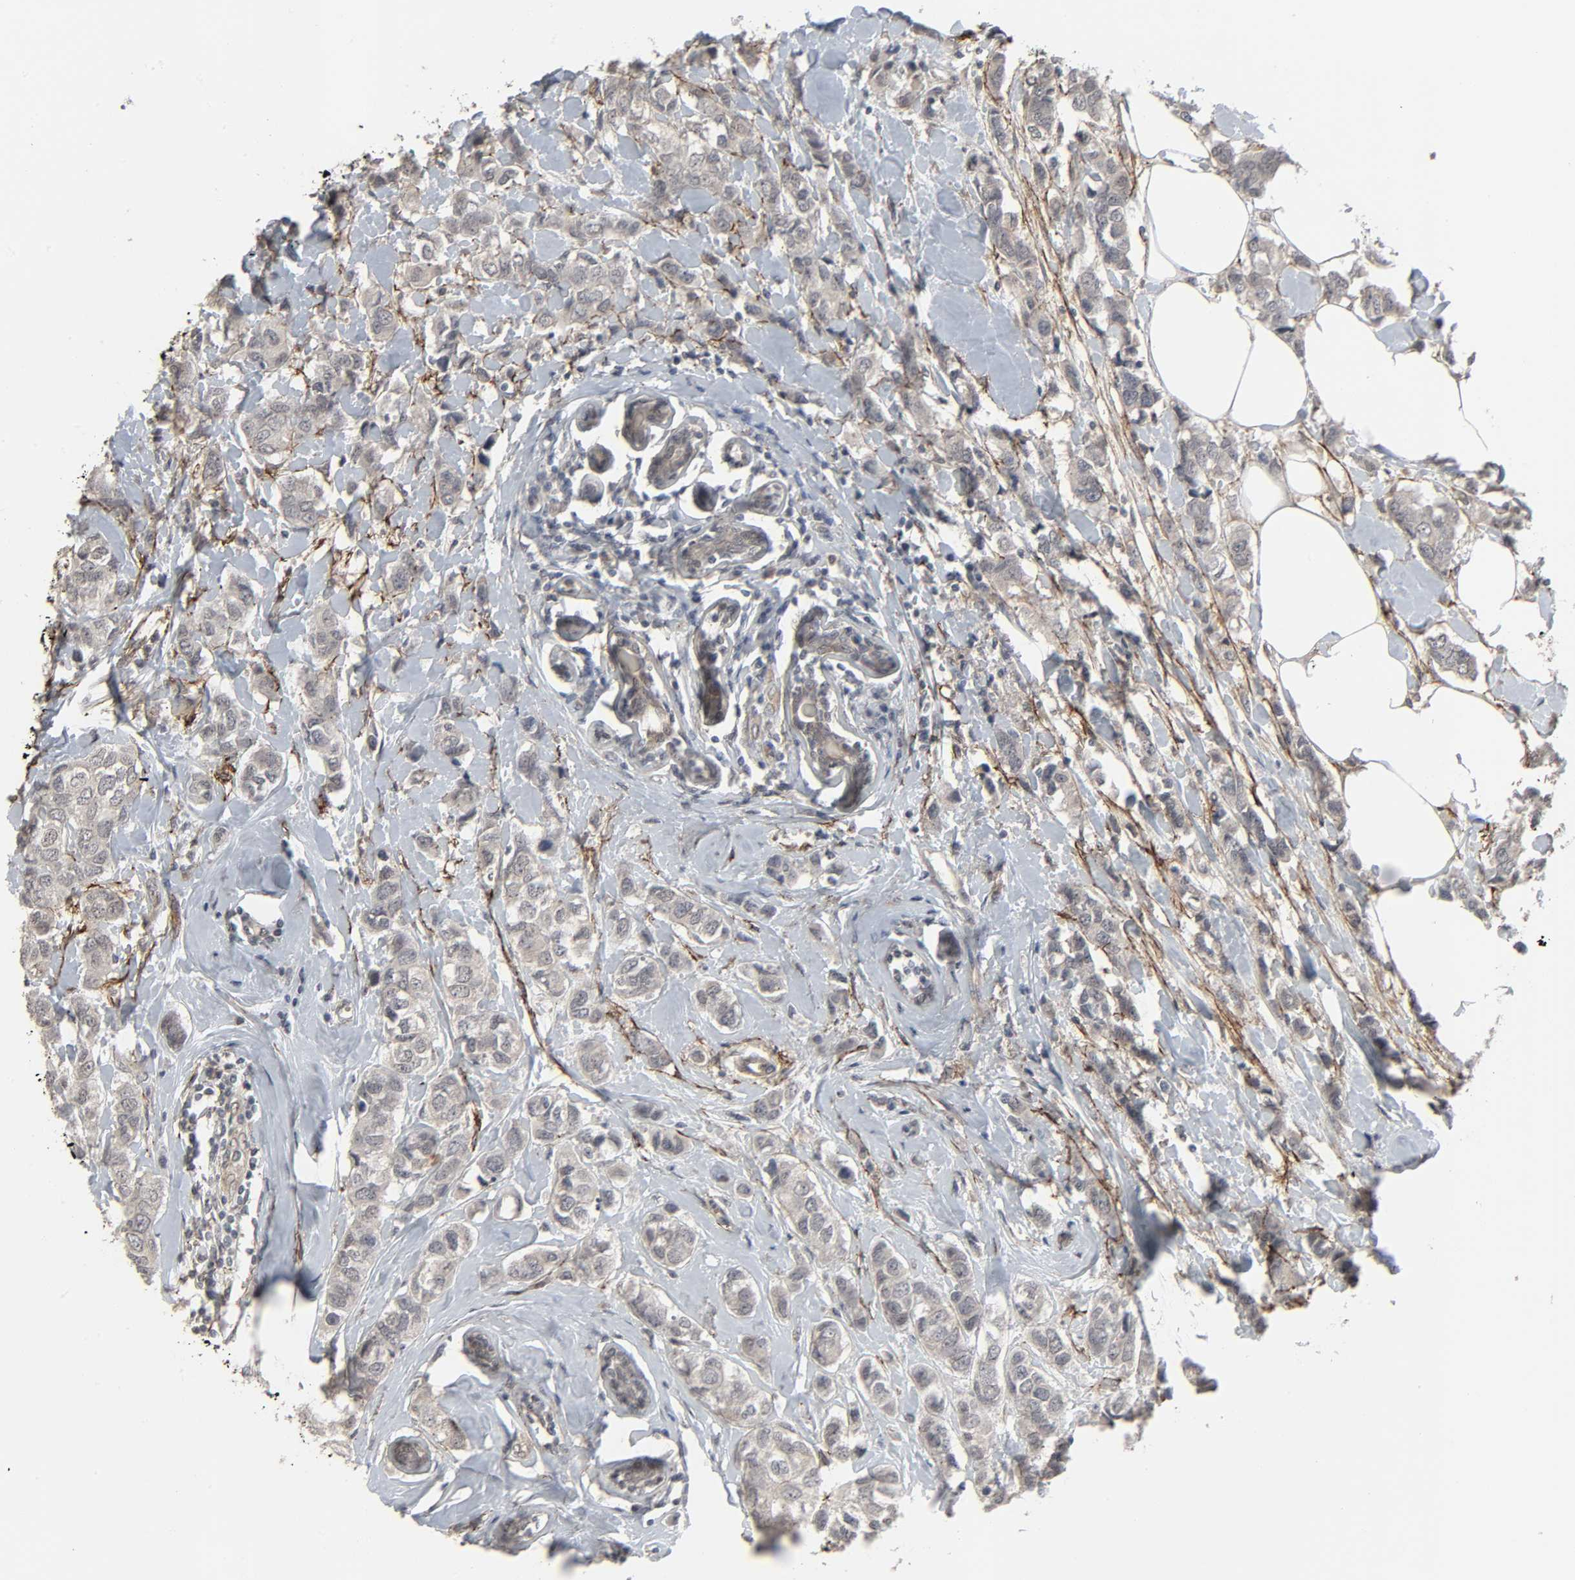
{"staining": {"intensity": "weak", "quantity": "25%-75%", "location": "cytoplasmic/membranous"}, "tissue": "breast cancer", "cell_type": "Tumor cells", "image_type": "cancer", "snomed": [{"axis": "morphology", "description": "Duct carcinoma"}, {"axis": "topography", "description": "Breast"}], "caption": "A high-resolution histopathology image shows immunohistochemistry staining of breast infiltrating ductal carcinoma, which shows weak cytoplasmic/membranous positivity in about 25%-75% of tumor cells.", "gene": "ZNF222", "patient": {"sex": "female", "age": 50}}